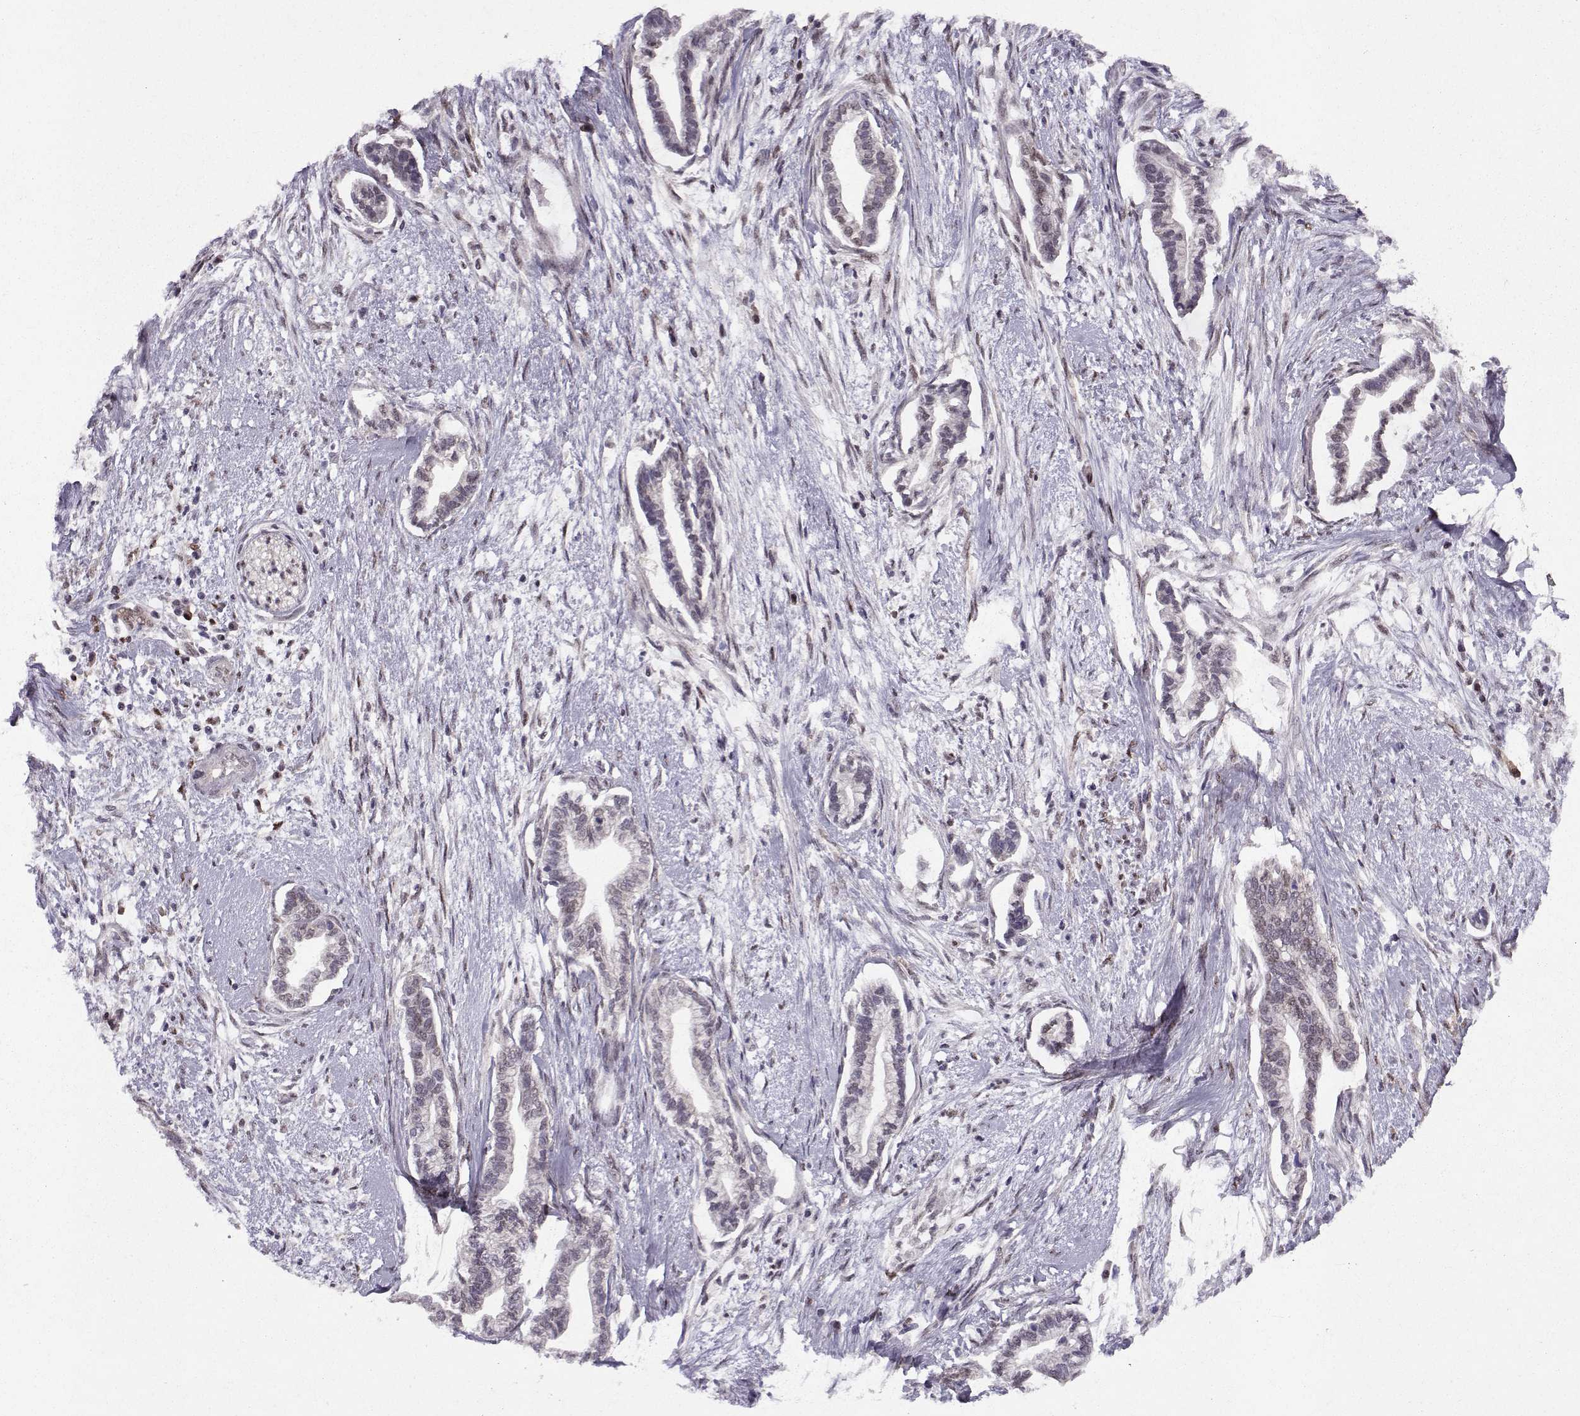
{"staining": {"intensity": "negative", "quantity": "none", "location": "none"}, "tissue": "cervical cancer", "cell_type": "Tumor cells", "image_type": "cancer", "snomed": [{"axis": "morphology", "description": "Adenocarcinoma, NOS"}, {"axis": "topography", "description": "Cervix"}], "caption": "Cervical adenocarcinoma was stained to show a protein in brown. There is no significant expression in tumor cells. (Stains: DAB immunohistochemistry (IHC) with hematoxylin counter stain, Microscopy: brightfield microscopy at high magnification).", "gene": "CDK4", "patient": {"sex": "female", "age": 62}}